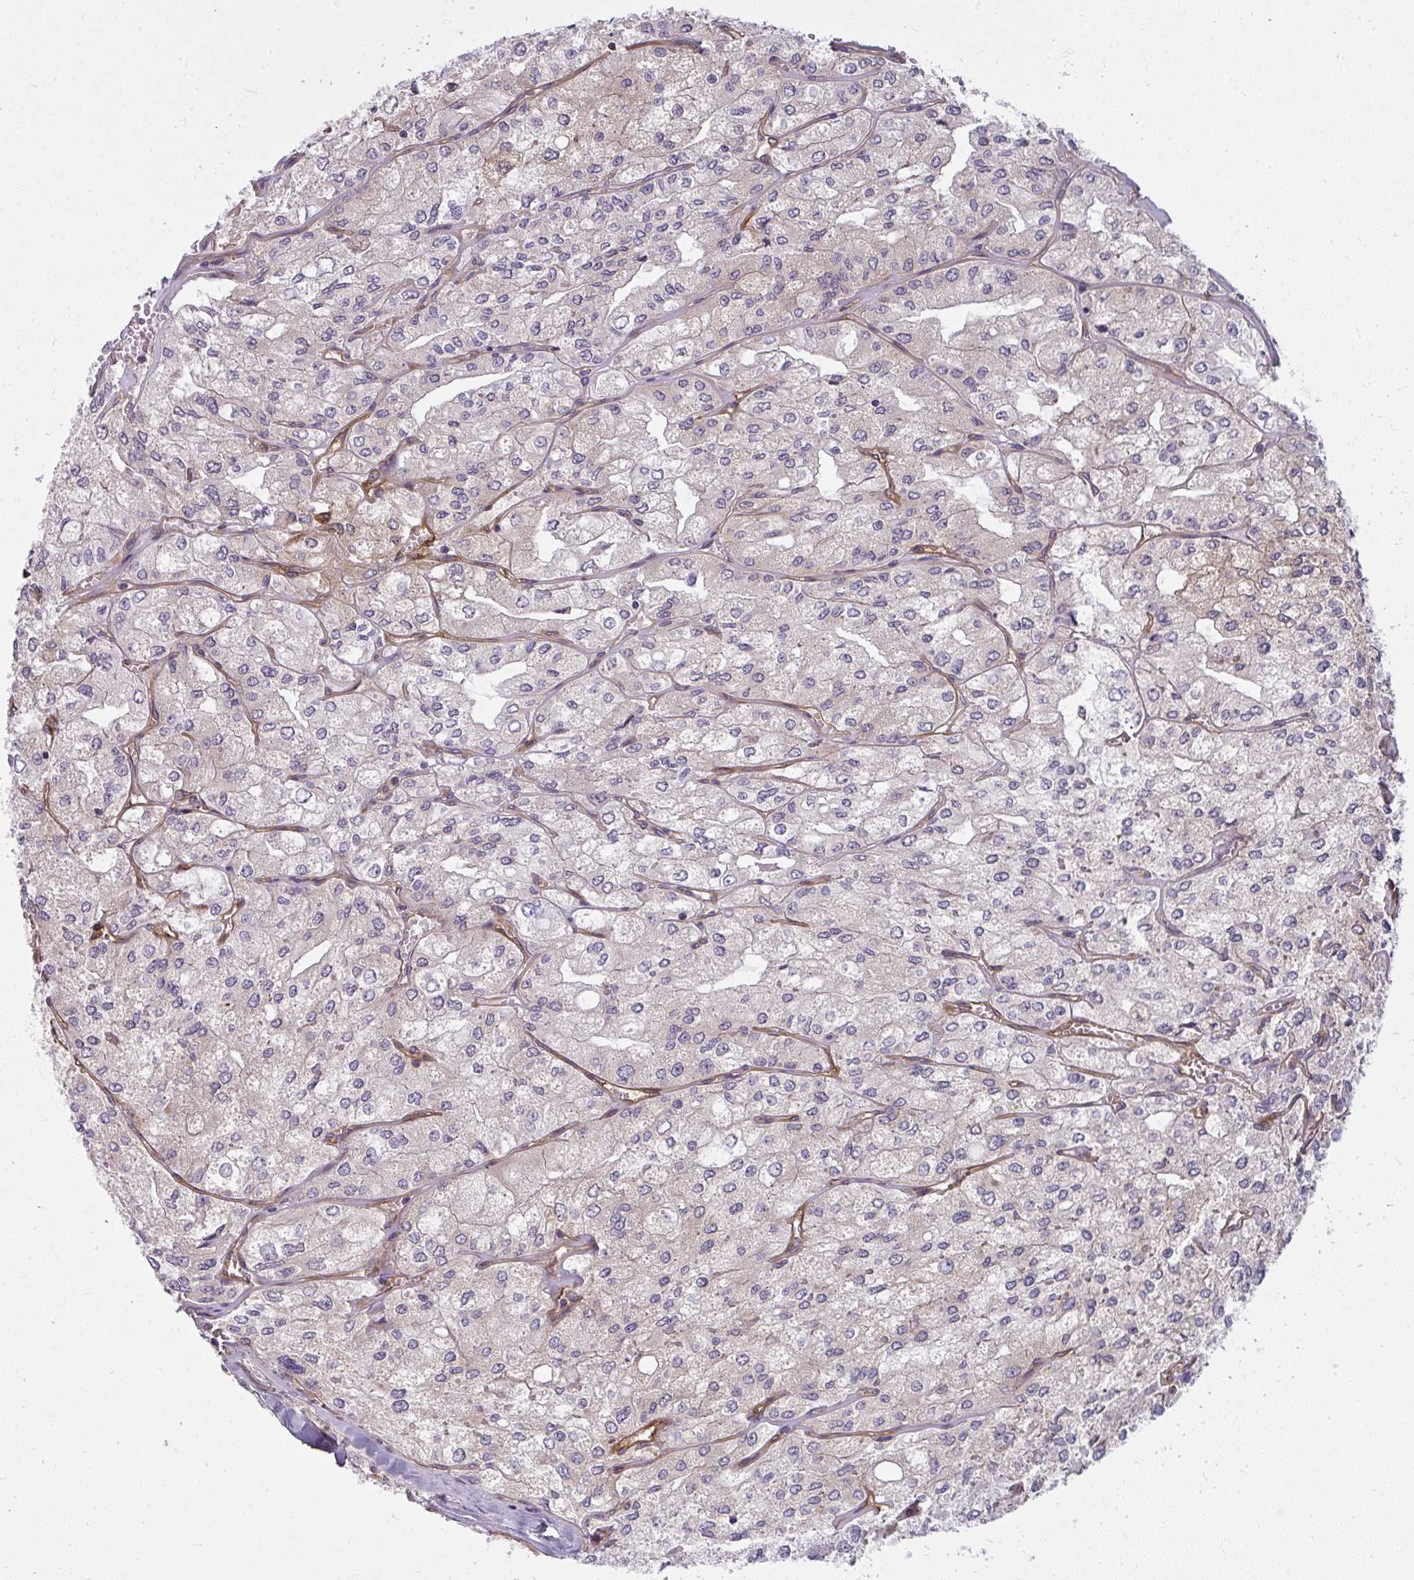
{"staining": {"intensity": "negative", "quantity": "none", "location": "none"}, "tissue": "renal cancer", "cell_type": "Tumor cells", "image_type": "cancer", "snomed": [{"axis": "morphology", "description": "Adenocarcinoma, NOS"}, {"axis": "topography", "description": "Kidney"}], "caption": "There is no significant expression in tumor cells of renal adenocarcinoma.", "gene": "IFIT3", "patient": {"sex": "female", "age": 70}}